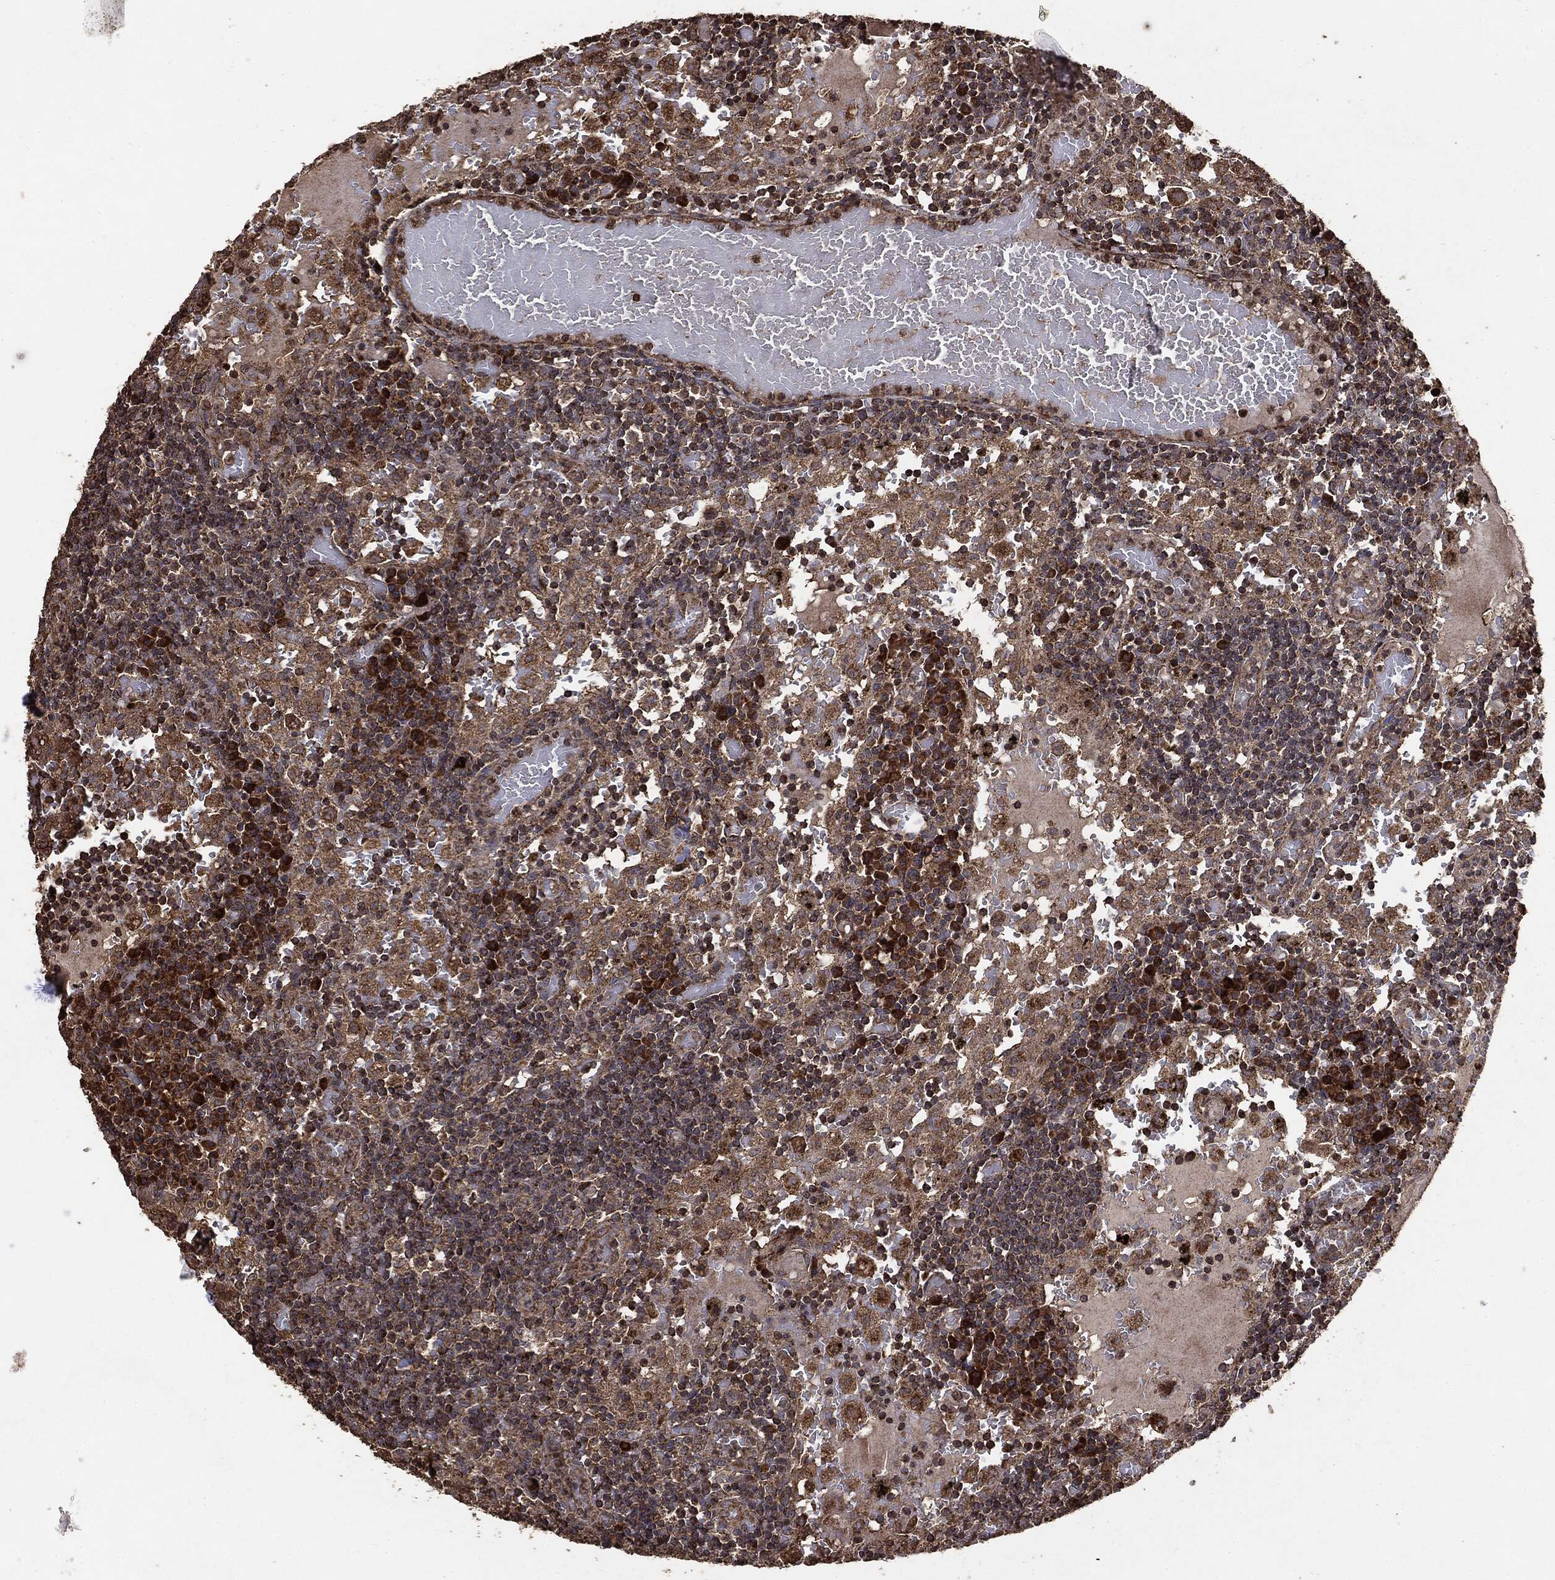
{"staining": {"intensity": "moderate", "quantity": ">75%", "location": "cytoplasmic/membranous"}, "tissue": "lymph node", "cell_type": "Non-germinal center cells", "image_type": "normal", "snomed": [{"axis": "morphology", "description": "Normal tissue, NOS"}, {"axis": "topography", "description": "Lymph node"}], "caption": "Immunohistochemical staining of normal human lymph node exhibits medium levels of moderate cytoplasmic/membranous expression in about >75% of non-germinal center cells.", "gene": "MTOR", "patient": {"sex": "male", "age": 62}}